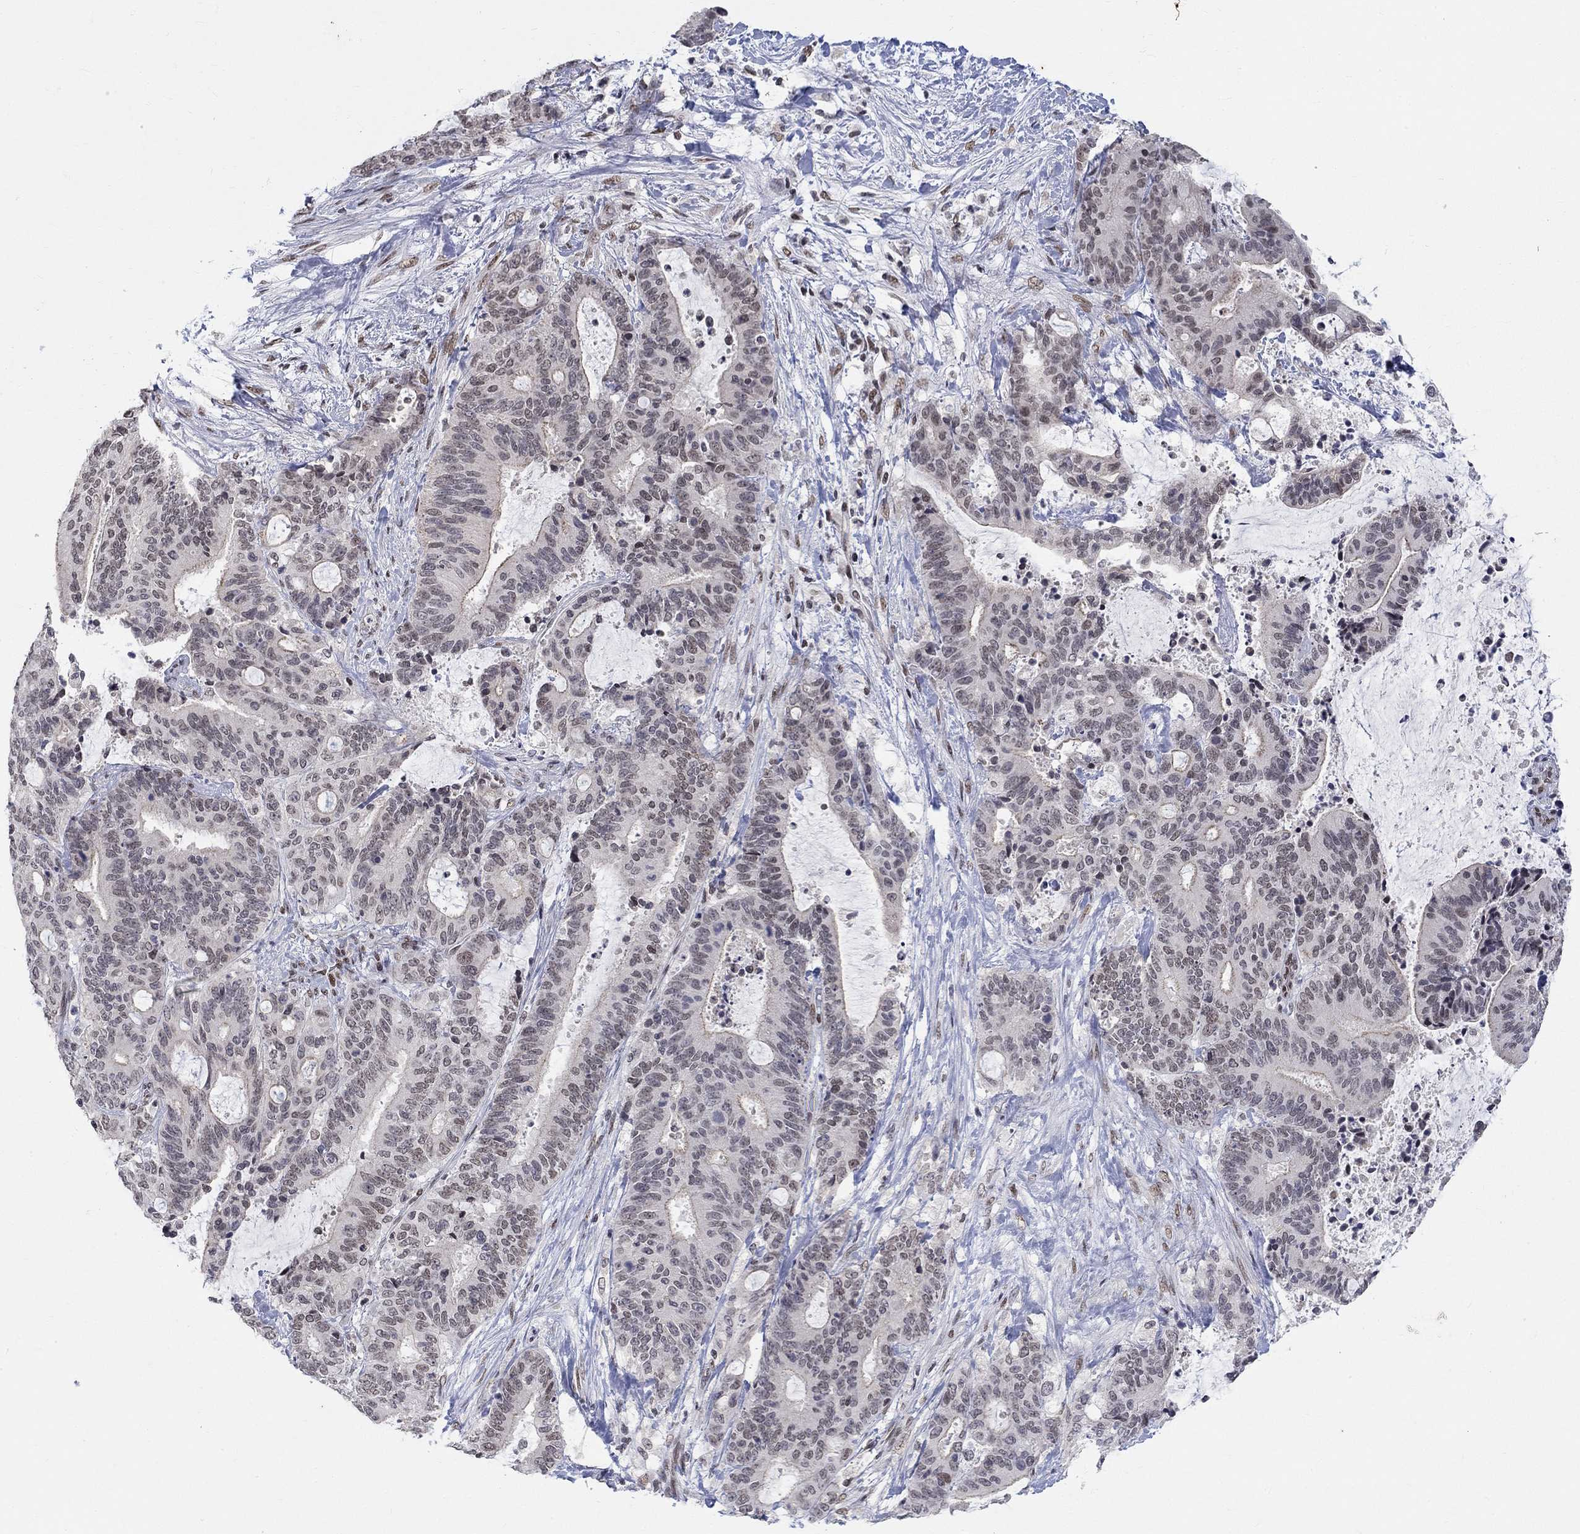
{"staining": {"intensity": "moderate", "quantity": "<25%", "location": "nuclear"}, "tissue": "liver cancer", "cell_type": "Tumor cells", "image_type": "cancer", "snomed": [{"axis": "morphology", "description": "Cholangiocarcinoma"}, {"axis": "topography", "description": "Liver"}], "caption": "This is a photomicrograph of immunohistochemistry staining of liver cholangiocarcinoma, which shows moderate expression in the nuclear of tumor cells.", "gene": "KLF12", "patient": {"sex": "female", "age": 73}}